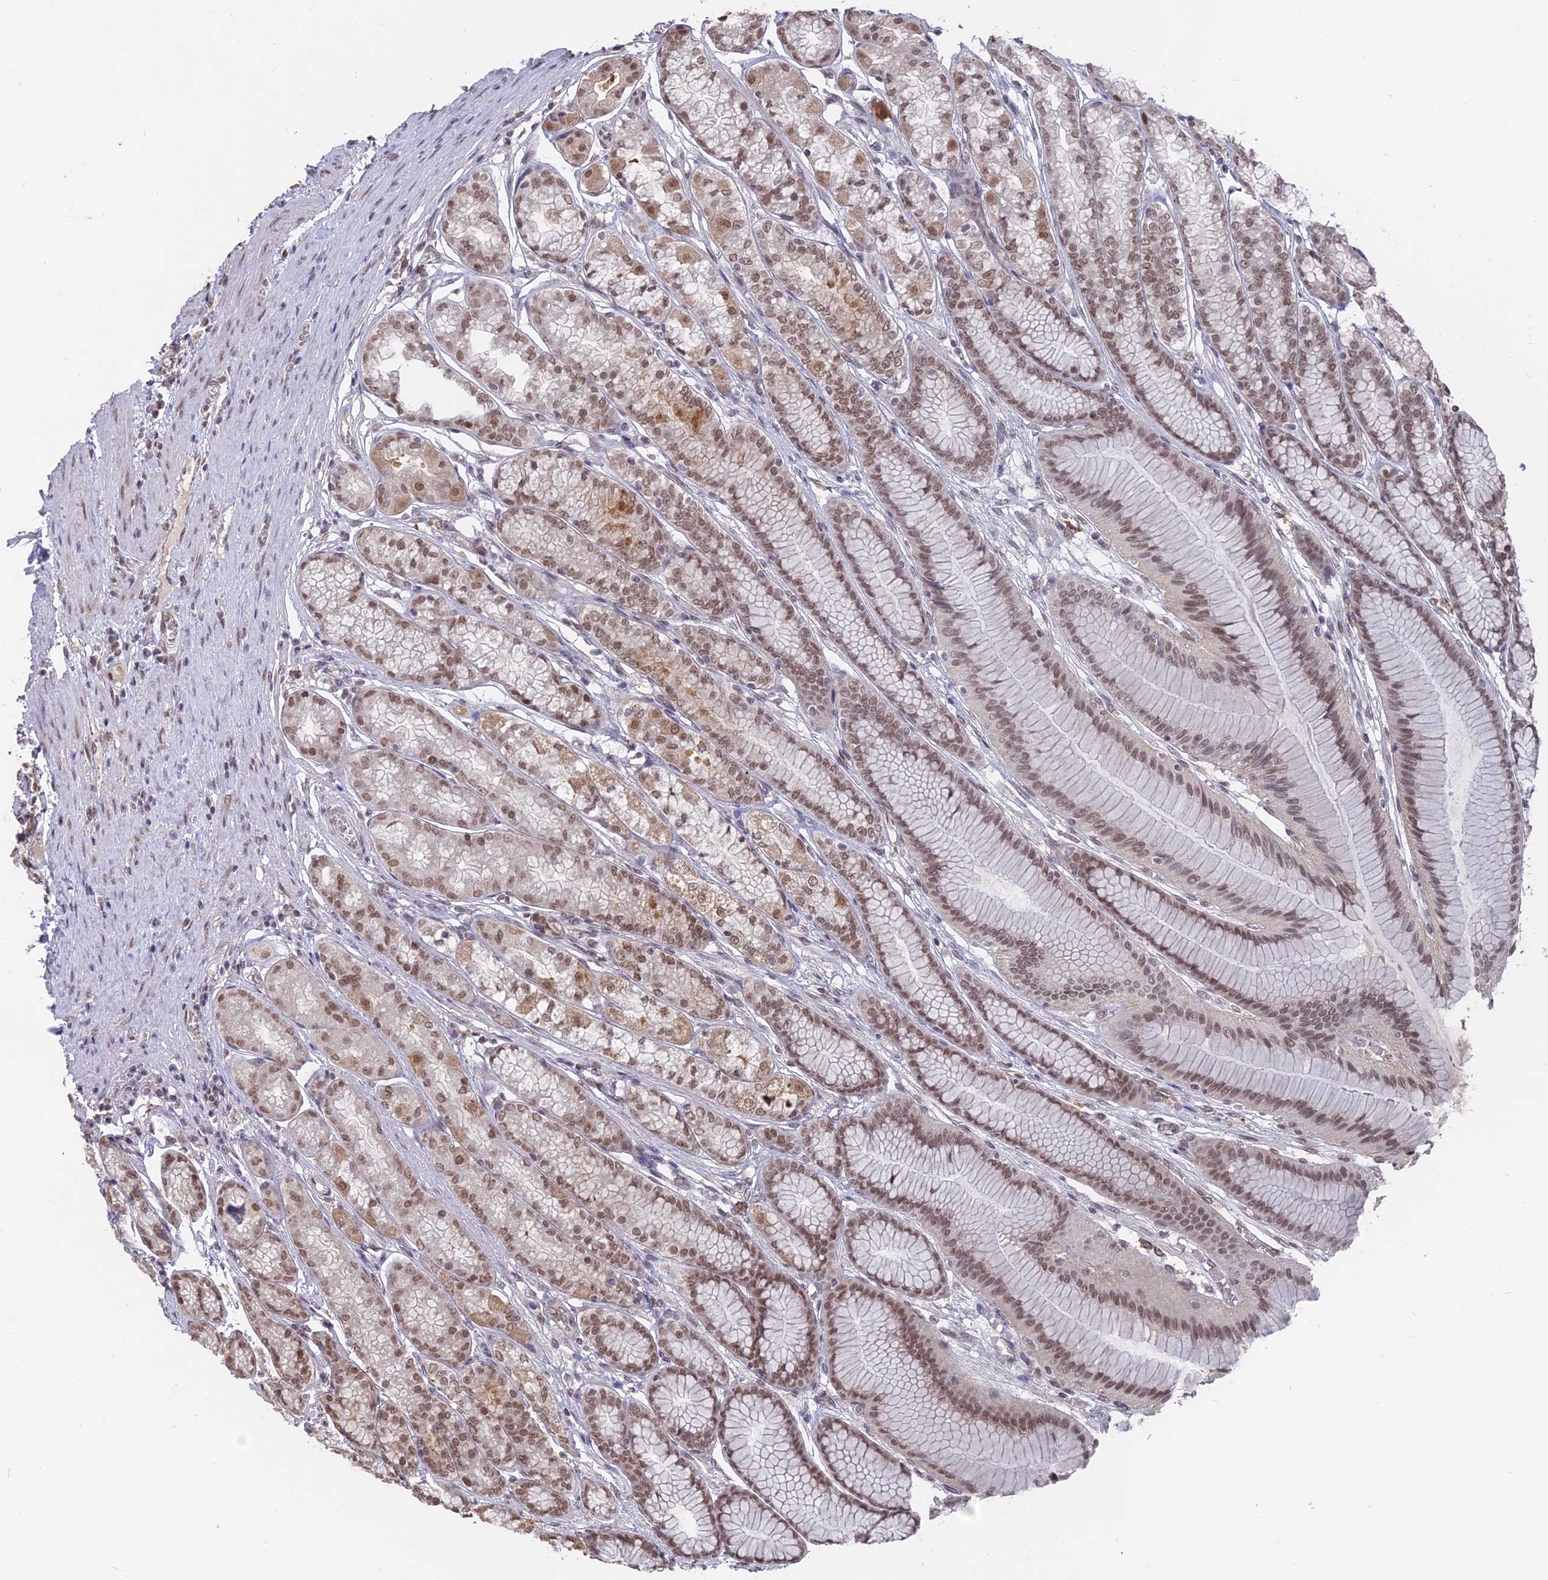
{"staining": {"intensity": "moderate", "quantity": ">75%", "location": "cytoplasmic/membranous,nuclear"}, "tissue": "stomach", "cell_type": "Glandular cells", "image_type": "normal", "snomed": [{"axis": "morphology", "description": "Normal tissue, NOS"}, {"axis": "morphology", "description": "Adenocarcinoma, NOS"}, {"axis": "morphology", "description": "Adenocarcinoma, High grade"}, {"axis": "topography", "description": "Stomach, upper"}, {"axis": "topography", "description": "Stomach"}], "caption": "A micrograph of human stomach stained for a protein reveals moderate cytoplasmic/membranous,nuclear brown staining in glandular cells. The protein is shown in brown color, while the nuclei are stained blue.", "gene": "NR1H3", "patient": {"sex": "female", "age": 65}}